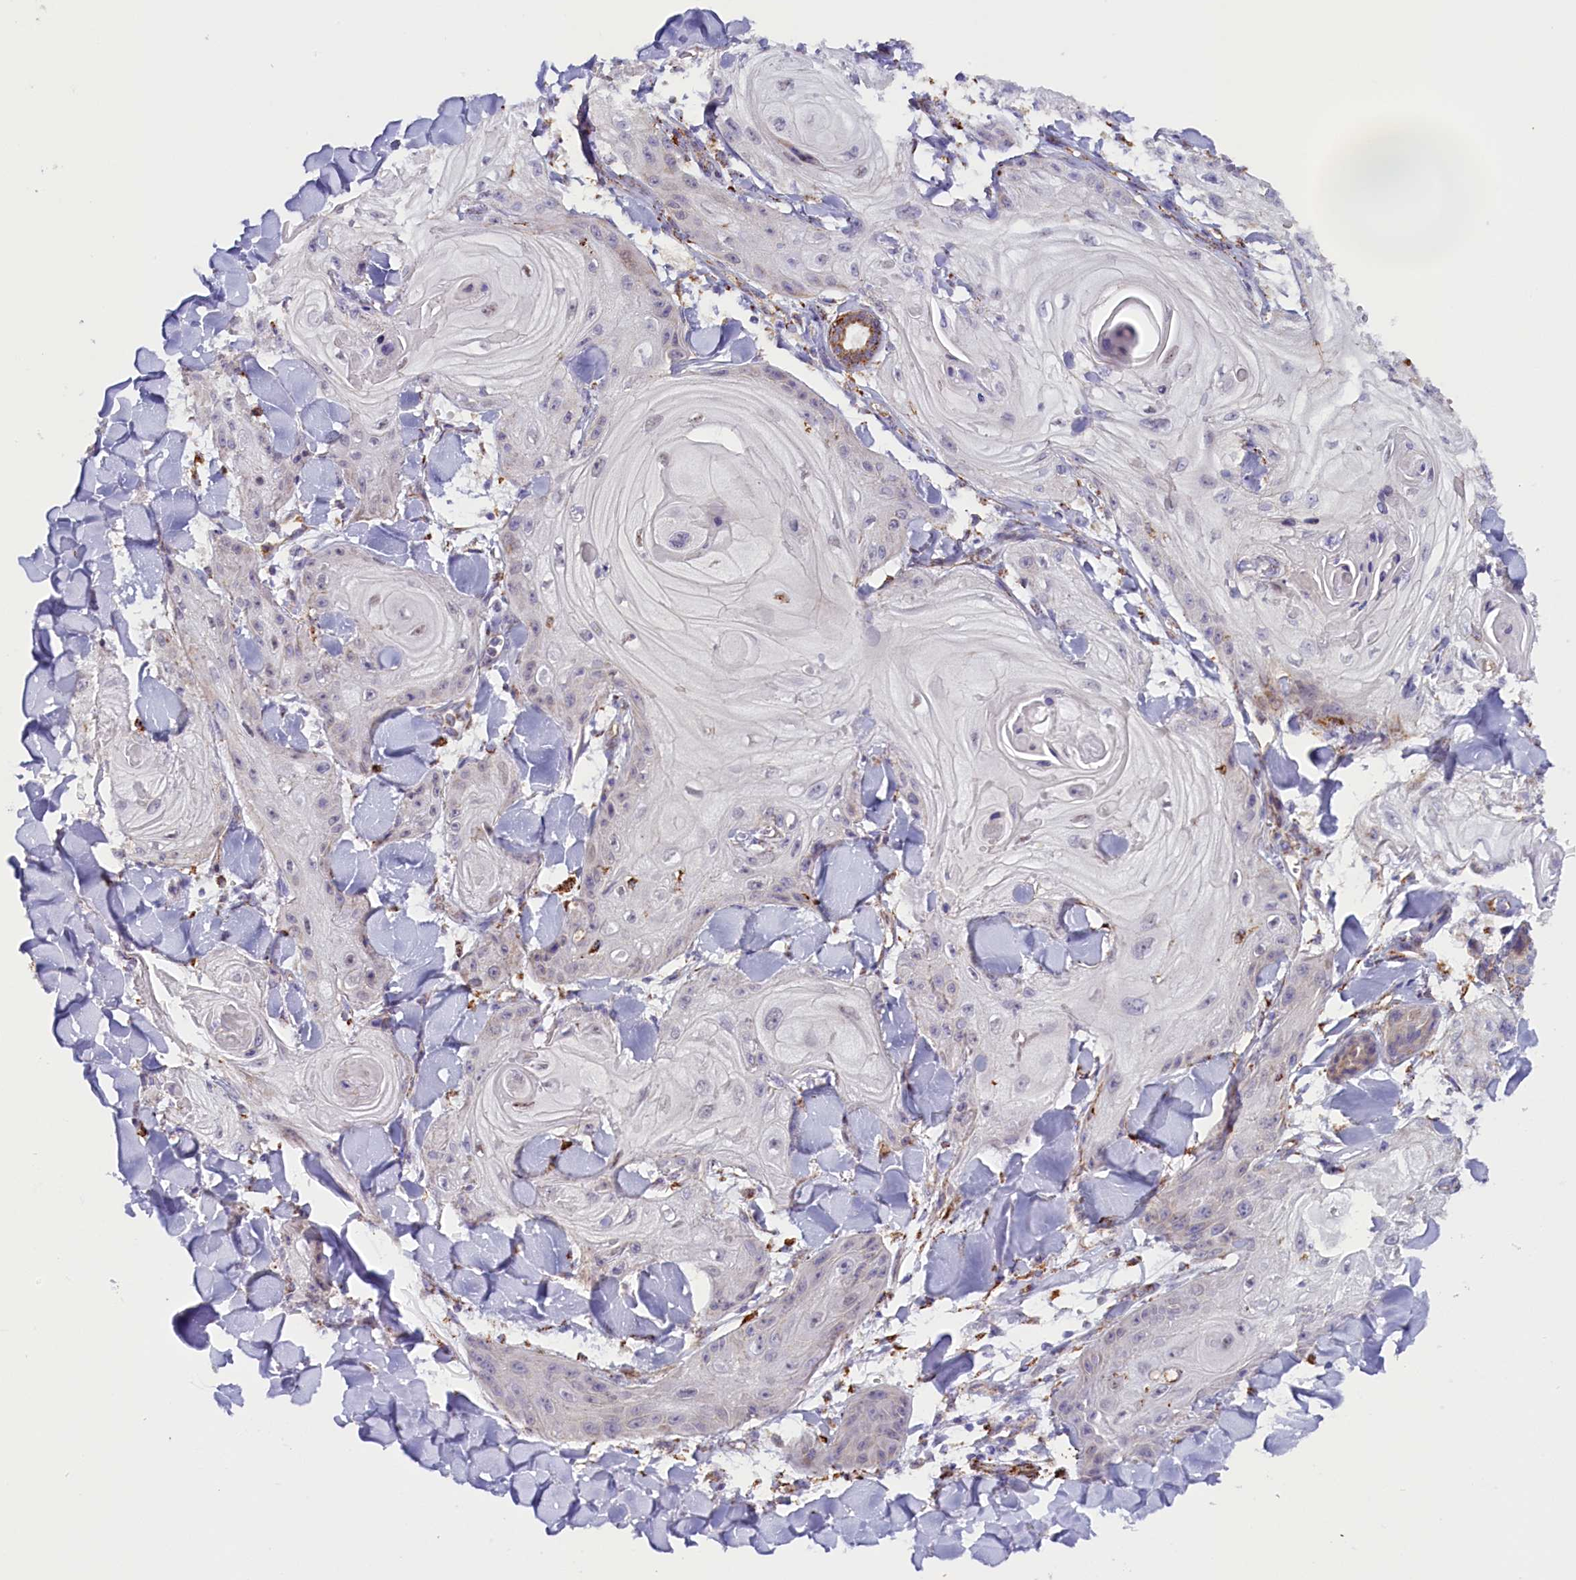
{"staining": {"intensity": "negative", "quantity": "none", "location": "none"}, "tissue": "skin cancer", "cell_type": "Tumor cells", "image_type": "cancer", "snomed": [{"axis": "morphology", "description": "Squamous cell carcinoma, NOS"}, {"axis": "topography", "description": "Skin"}], "caption": "An immunohistochemistry photomicrograph of squamous cell carcinoma (skin) is shown. There is no staining in tumor cells of squamous cell carcinoma (skin).", "gene": "AKTIP", "patient": {"sex": "male", "age": 74}}